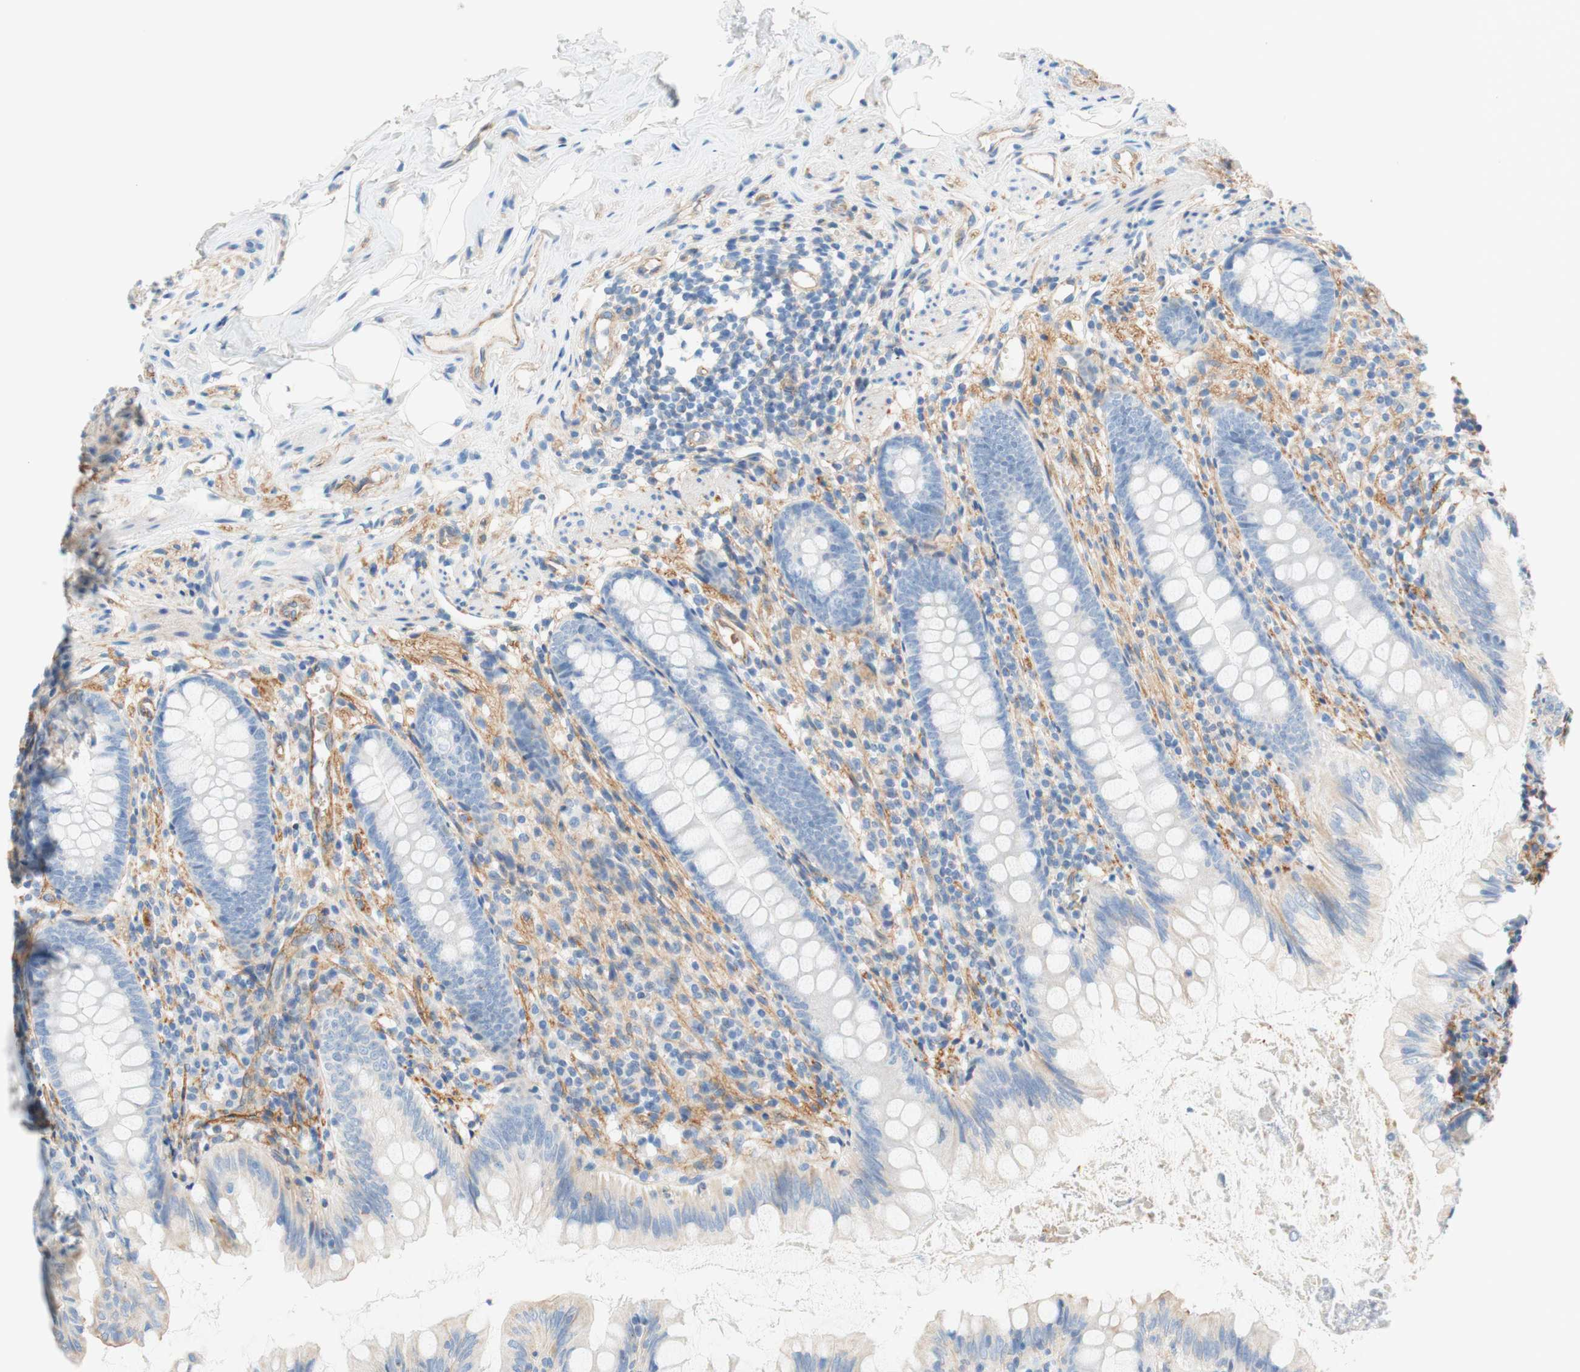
{"staining": {"intensity": "negative", "quantity": "none", "location": "none"}, "tissue": "appendix", "cell_type": "Glandular cells", "image_type": "normal", "snomed": [{"axis": "morphology", "description": "Normal tissue, NOS"}, {"axis": "topography", "description": "Appendix"}], "caption": "Immunohistochemical staining of unremarkable appendix exhibits no significant expression in glandular cells. (Brightfield microscopy of DAB (3,3'-diaminobenzidine) immunohistochemistry at high magnification).", "gene": "STOM", "patient": {"sex": "female", "age": 77}}